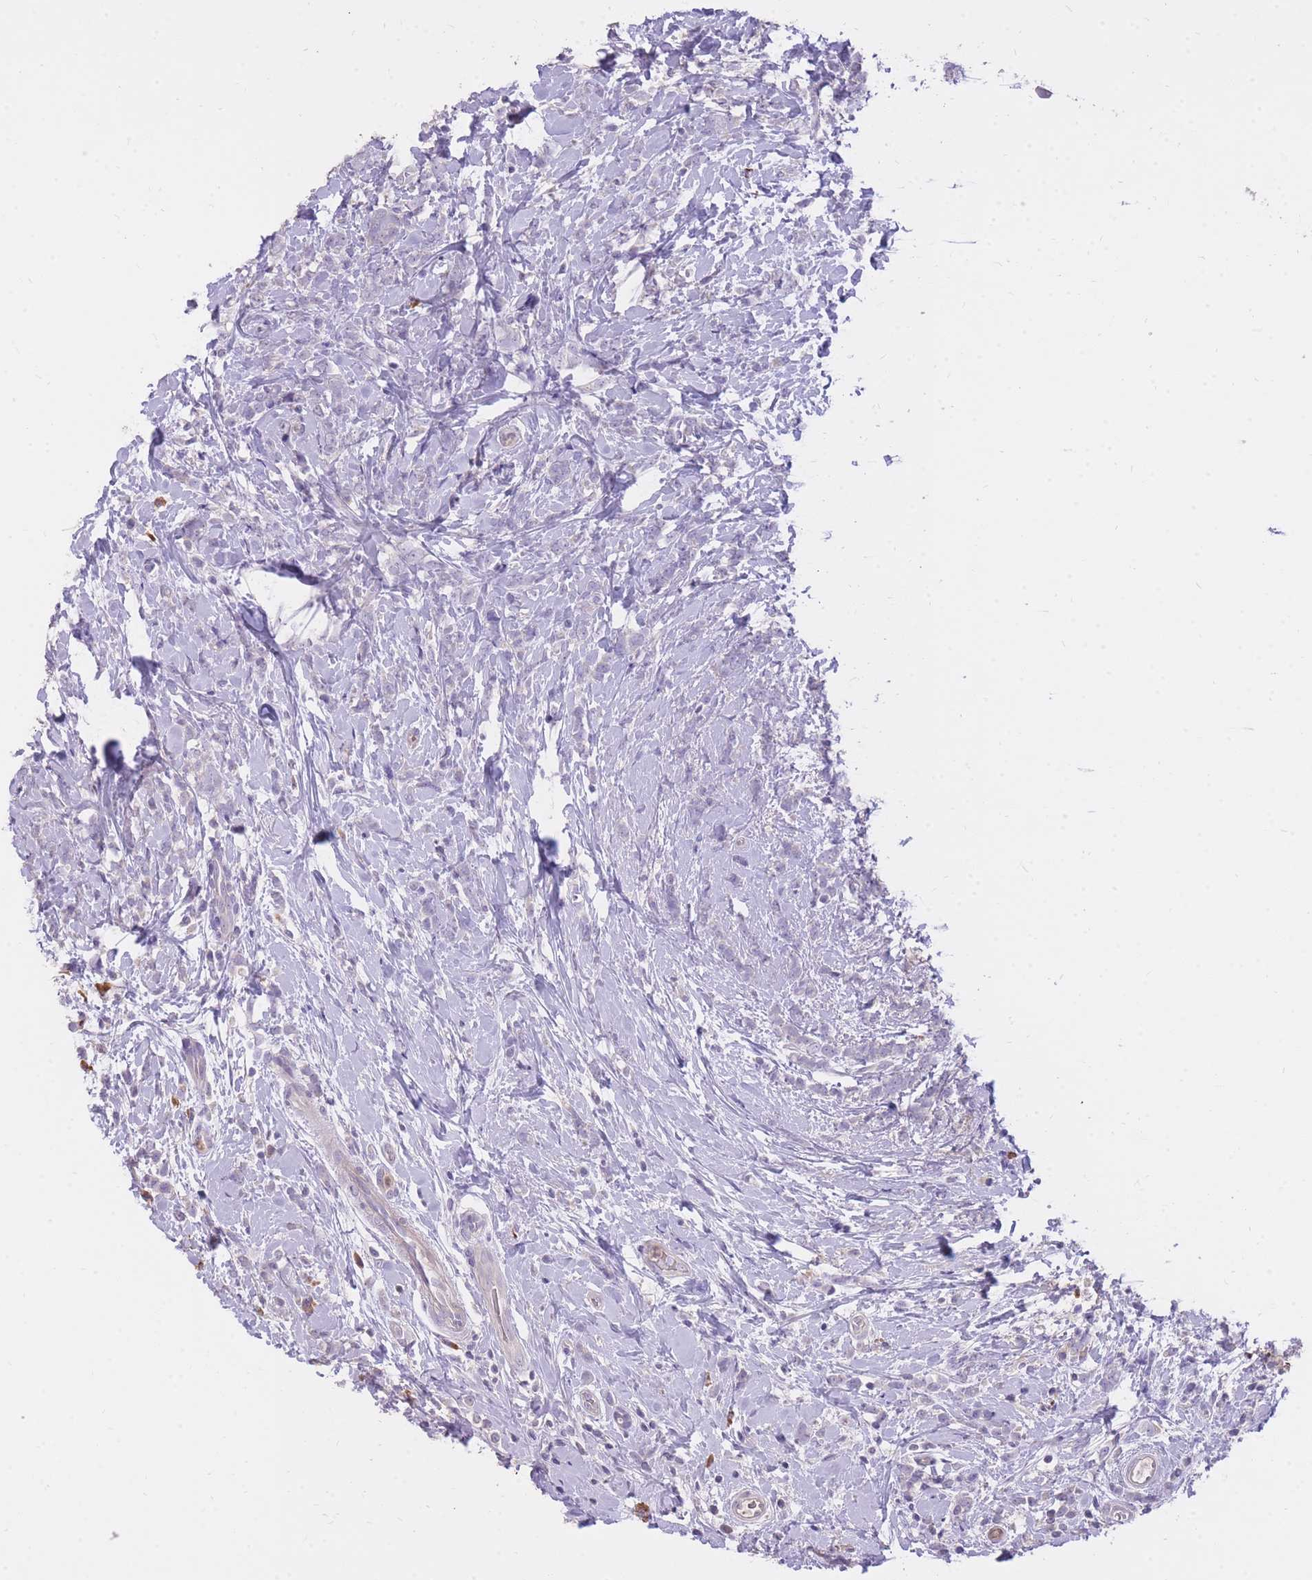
{"staining": {"intensity": "negative", "quantity": "none", "location": "none"}, "tissue": "breast cancer", "cell_type": "Tumor cells", "image_type": "cancer", "snomed": [{"axis": "morphology", "description": "Lobular carcinoma"}, {"axis": "topography", "description": "Breast"}], "caption": "The immunohistochemistry (IHC) micrograph has no significant staining in tumor cells of breast cancer tissue.", "gene": "FRG2C", "patient": {"sex": "female", "age": 58}}